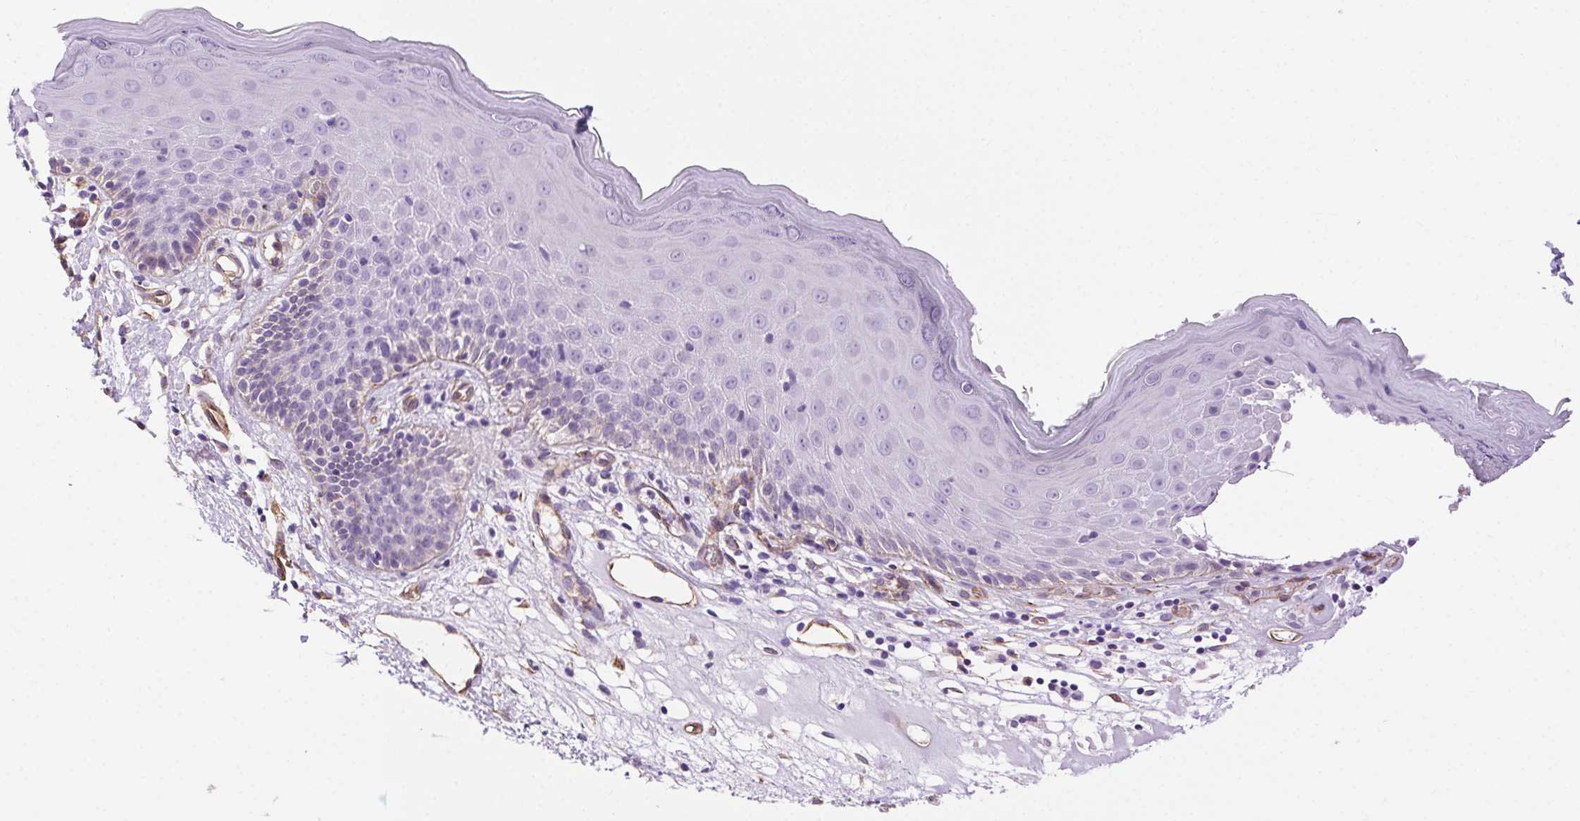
{"staining": {"intensity": "weak", "quantity": "<25%", "location": "cytoplasmic/membranous"}, "tissue": "skin", "cell_type": "Epidermal cells", "image_type": "normal", "snomed": [{"axis": "morphology", "description": "Normal tissue, NOS"}, {"axis": "topography", "description": "Vulva"}], "caption": "The image demonstrates no staining of epidermal cells in benign skin.", "gene": "SHCBP1L", "patient": {"sex": "female", "age": 68}}